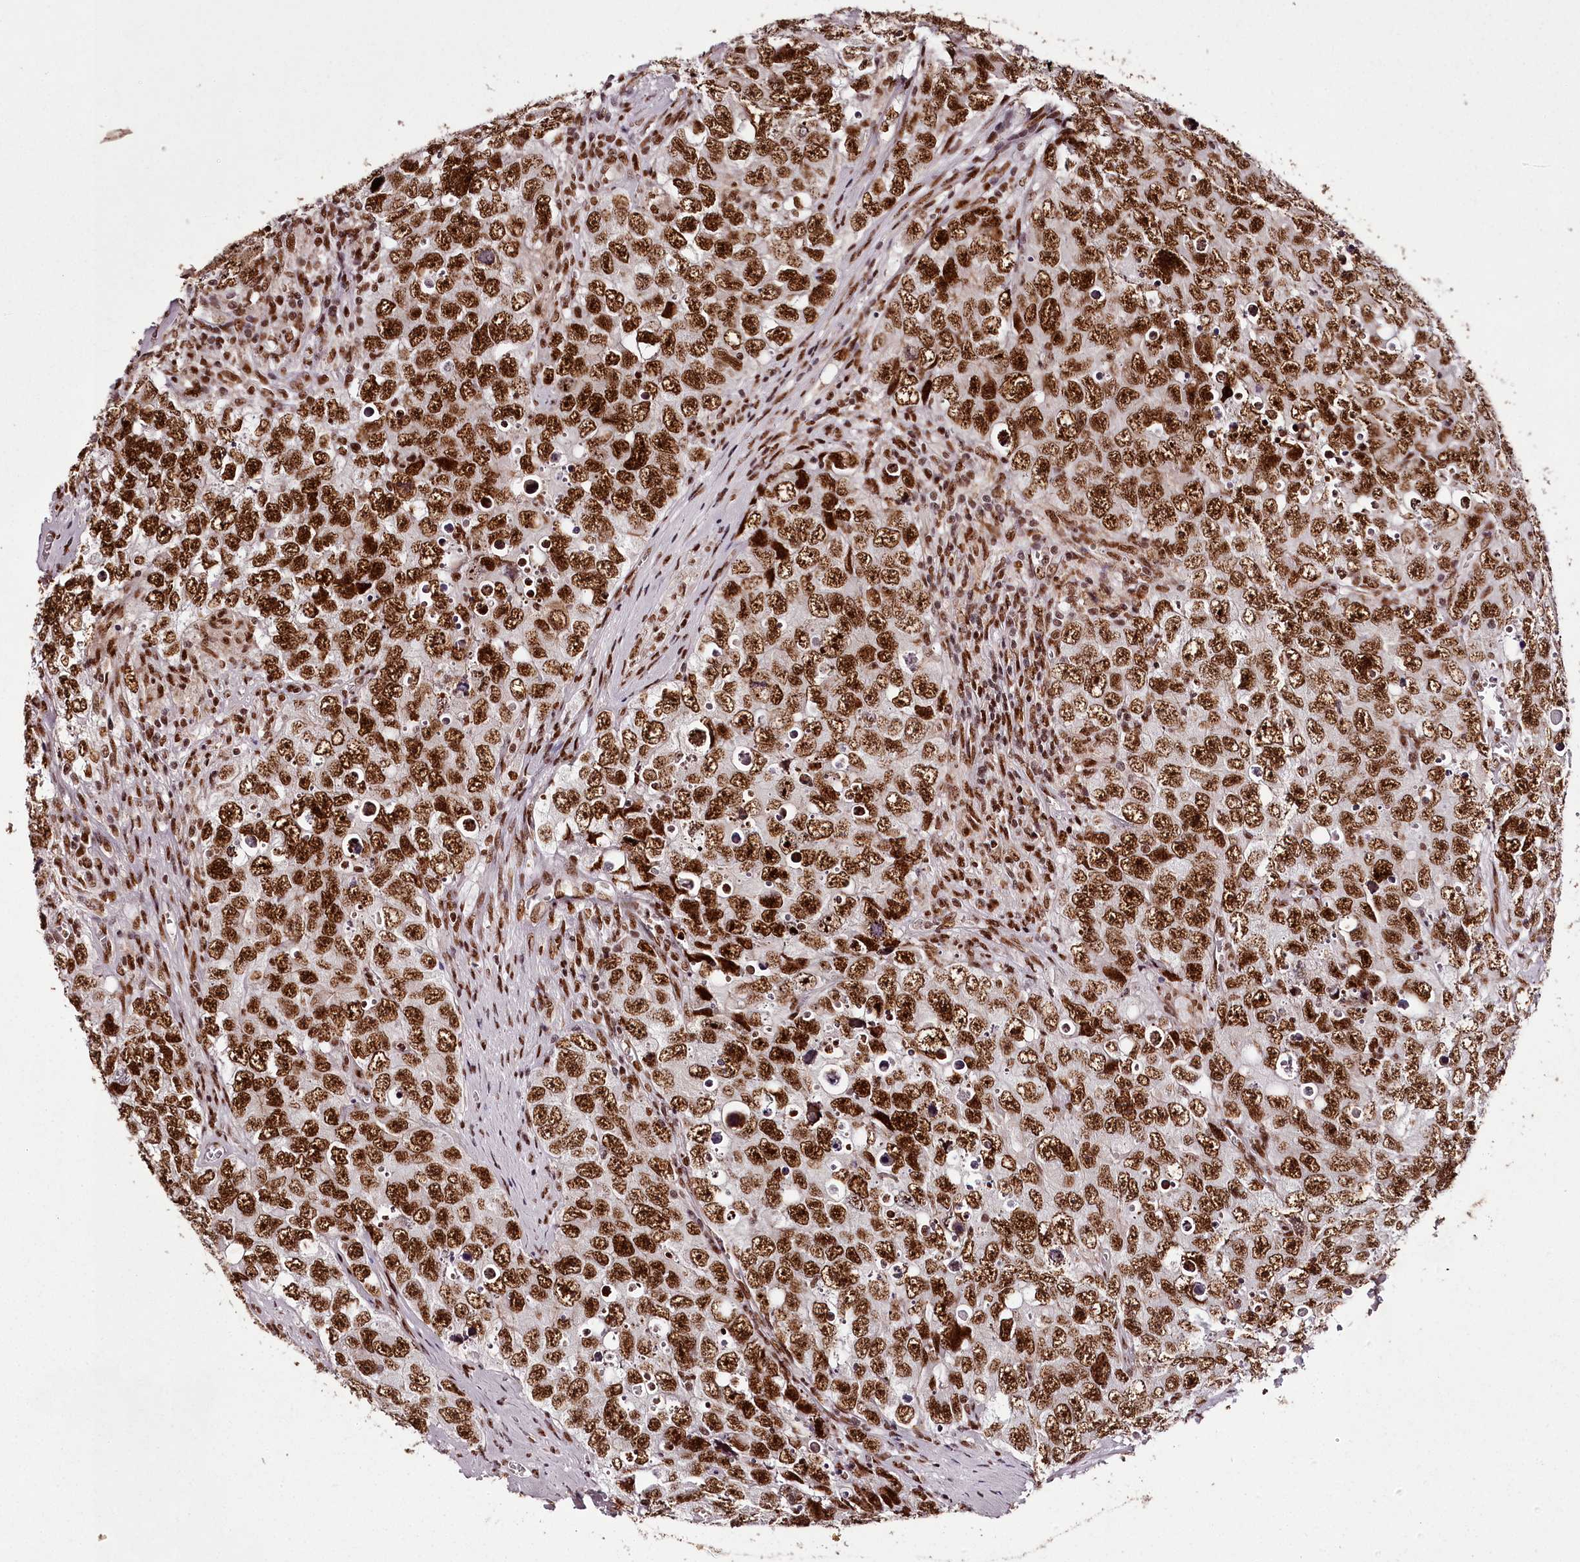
{"staining": {"intensity": "strong", "quantity": ">75%", "location": "nuclear"}, "tissue": "testis cancer", "cell_type": "Tumor cells", "image_type": "cancer", "snomed": [{"axis": "morphology", "description": "Seminoma, NOS"}, {"axis": "morphology", "description": "Carcinoma, Embryonal, NOS"}, {"axis": "topography", "description": "Testis"}], "caption": "Testis embryonal carcinoma tissue shows strong nuclear positivity in approximately >75% of tumor cells", "gene": "PSPC1", "patient": {"sex": "male", "age": 43}}